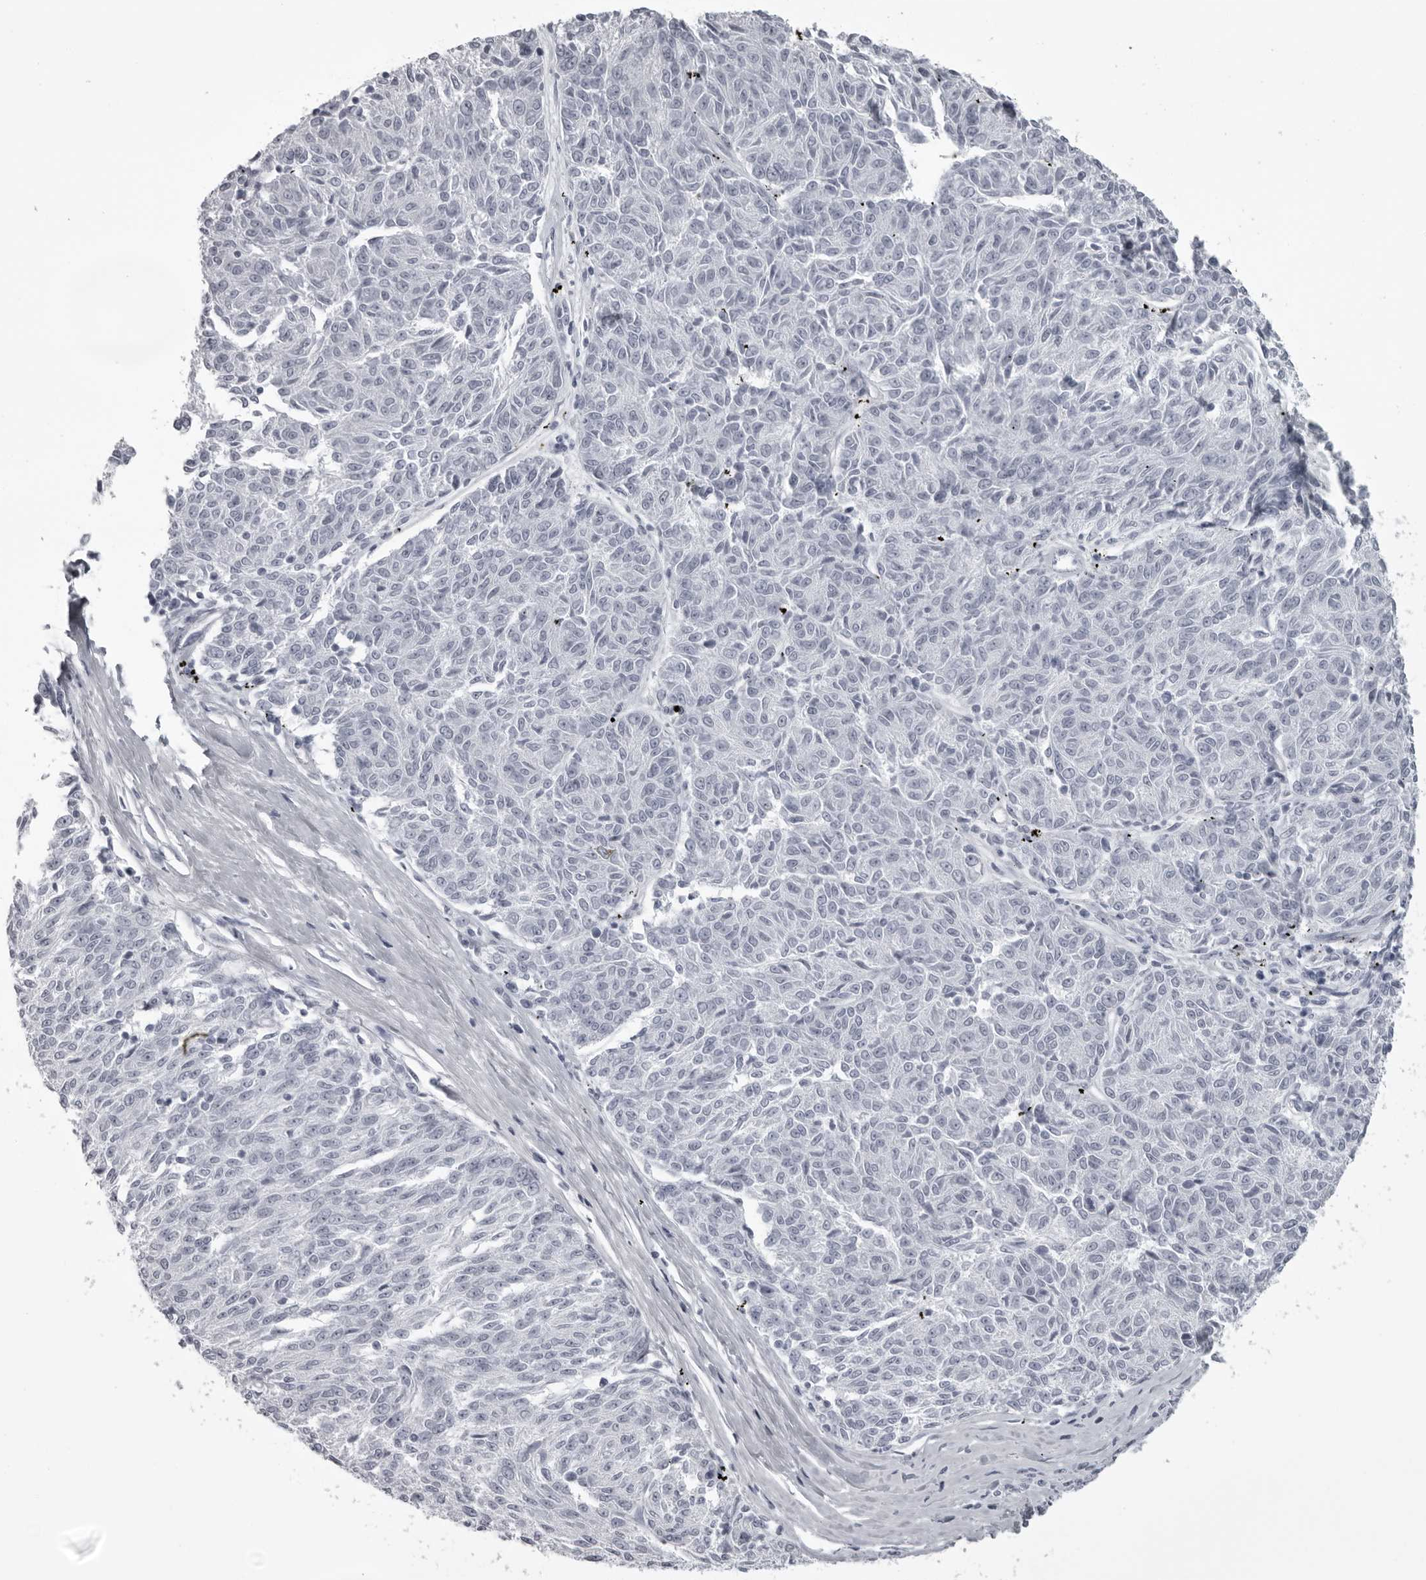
{"staining": {"intensity": "negative", "quantity": "none", "location": "none"}, "tissue": "melanoma", "cell_type": "Tumor cells", "image_type": "cancer", "snomed": [{"axis": "morphology", "description": "Malignant melanoma, NOS"}, {"axis": "topography", "description": "Skin"}], "caption": "Tumor cells are negative for brown protein staining in malignant melanoma. (DAB IHC, high magnification).", "gene": "UROD", "patient": {"sex": "female", "age": 72}}